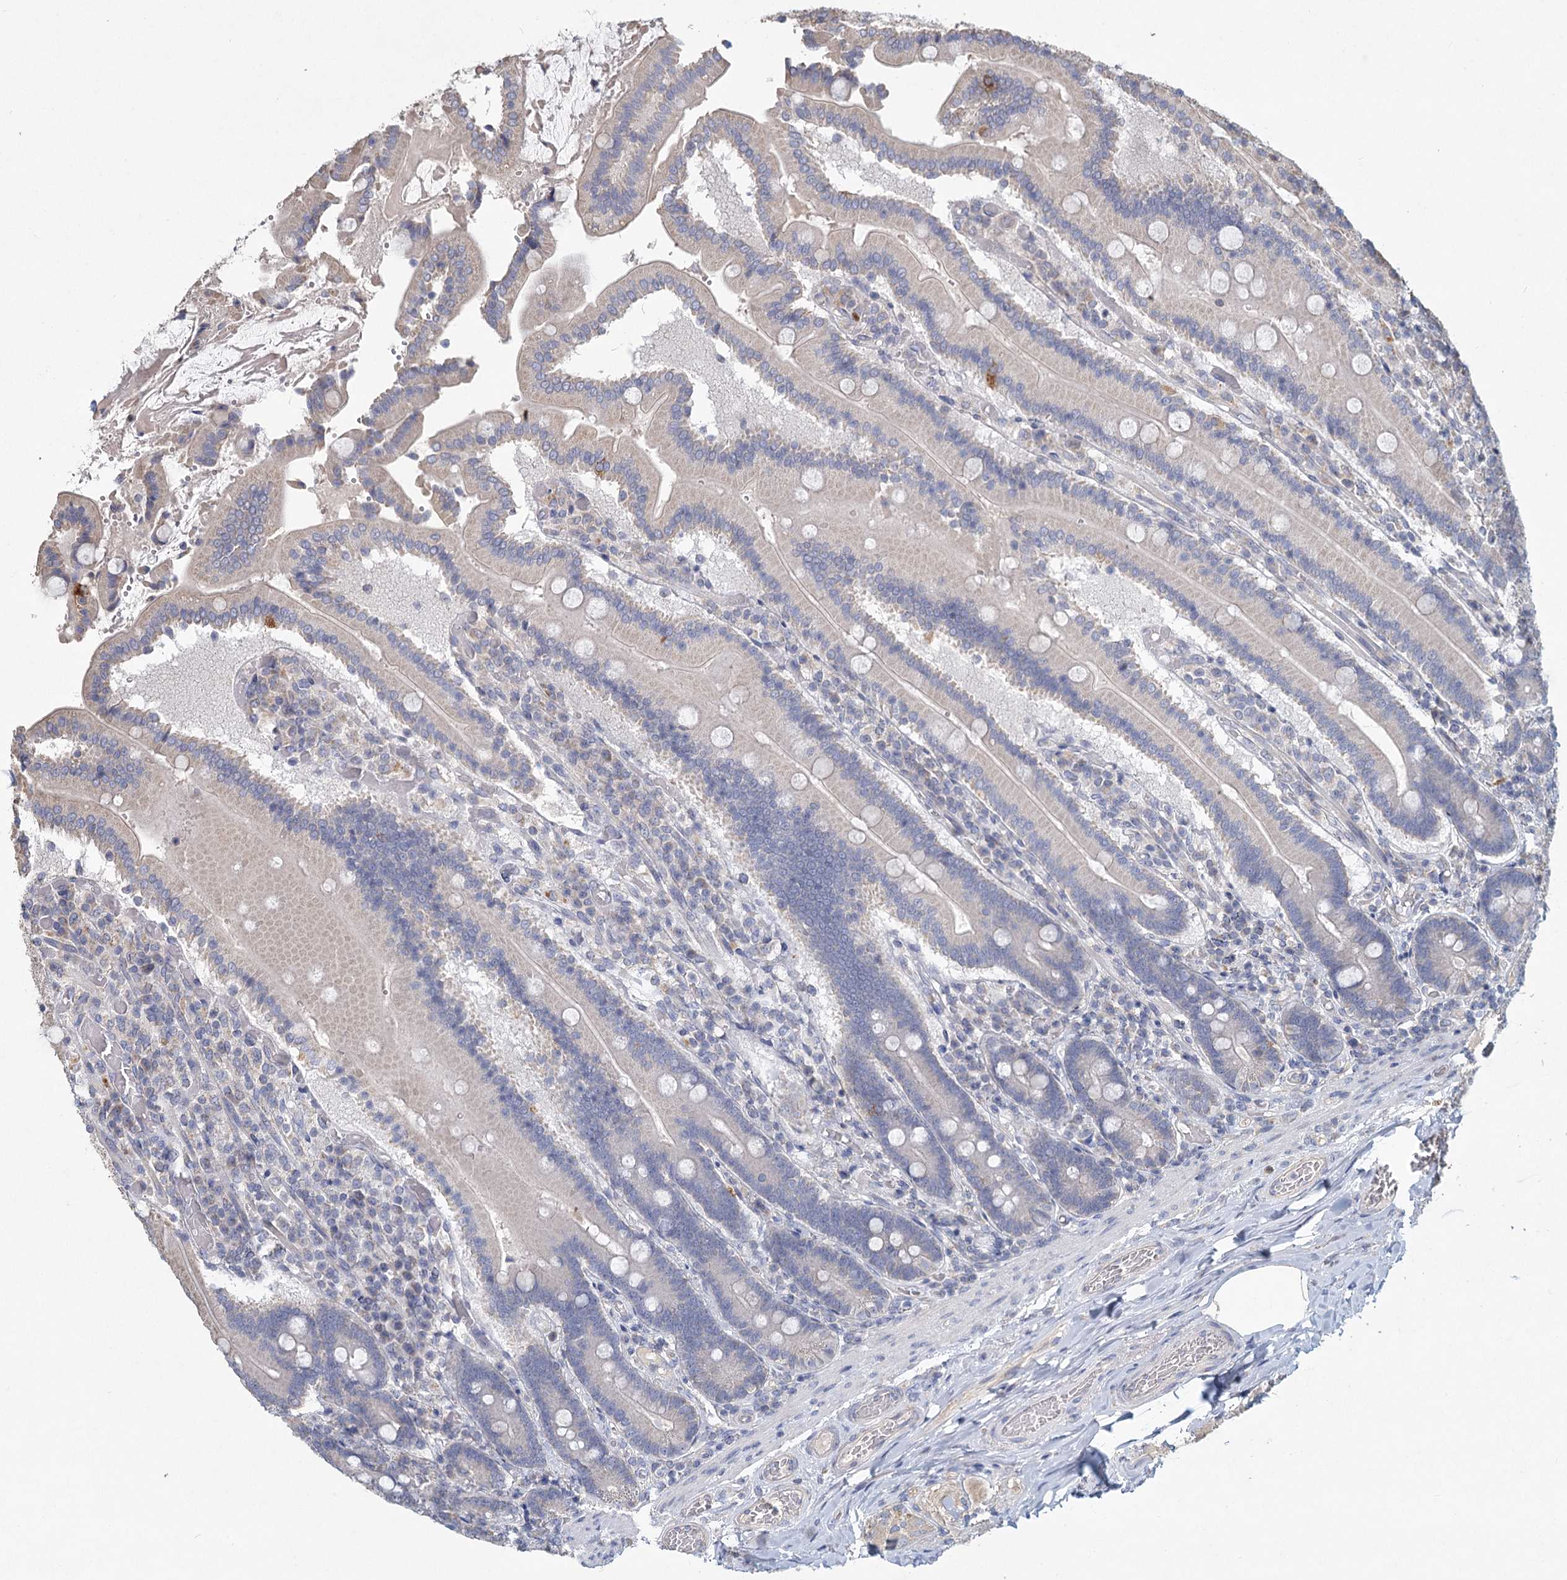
{"staining": {"intensity": "negative", "quantity": "none", "location": "none"}, "tissue": "duodenum", "cell_type": "Glandular cells", "image_type": "normal", "snomed": [{"axis": "morphology", "description": "Normal tissue, NOS"}, {"axis": "topography", "description": "Duodenum"}], "caption": "A high-resolution photomicrograph shows immunohistochemistry (IHC) staining of normal duodenum, which reveals no significant expression in glandular cells.", "gene": "HES2", "patient": {"sex": "female", "age": 62}}